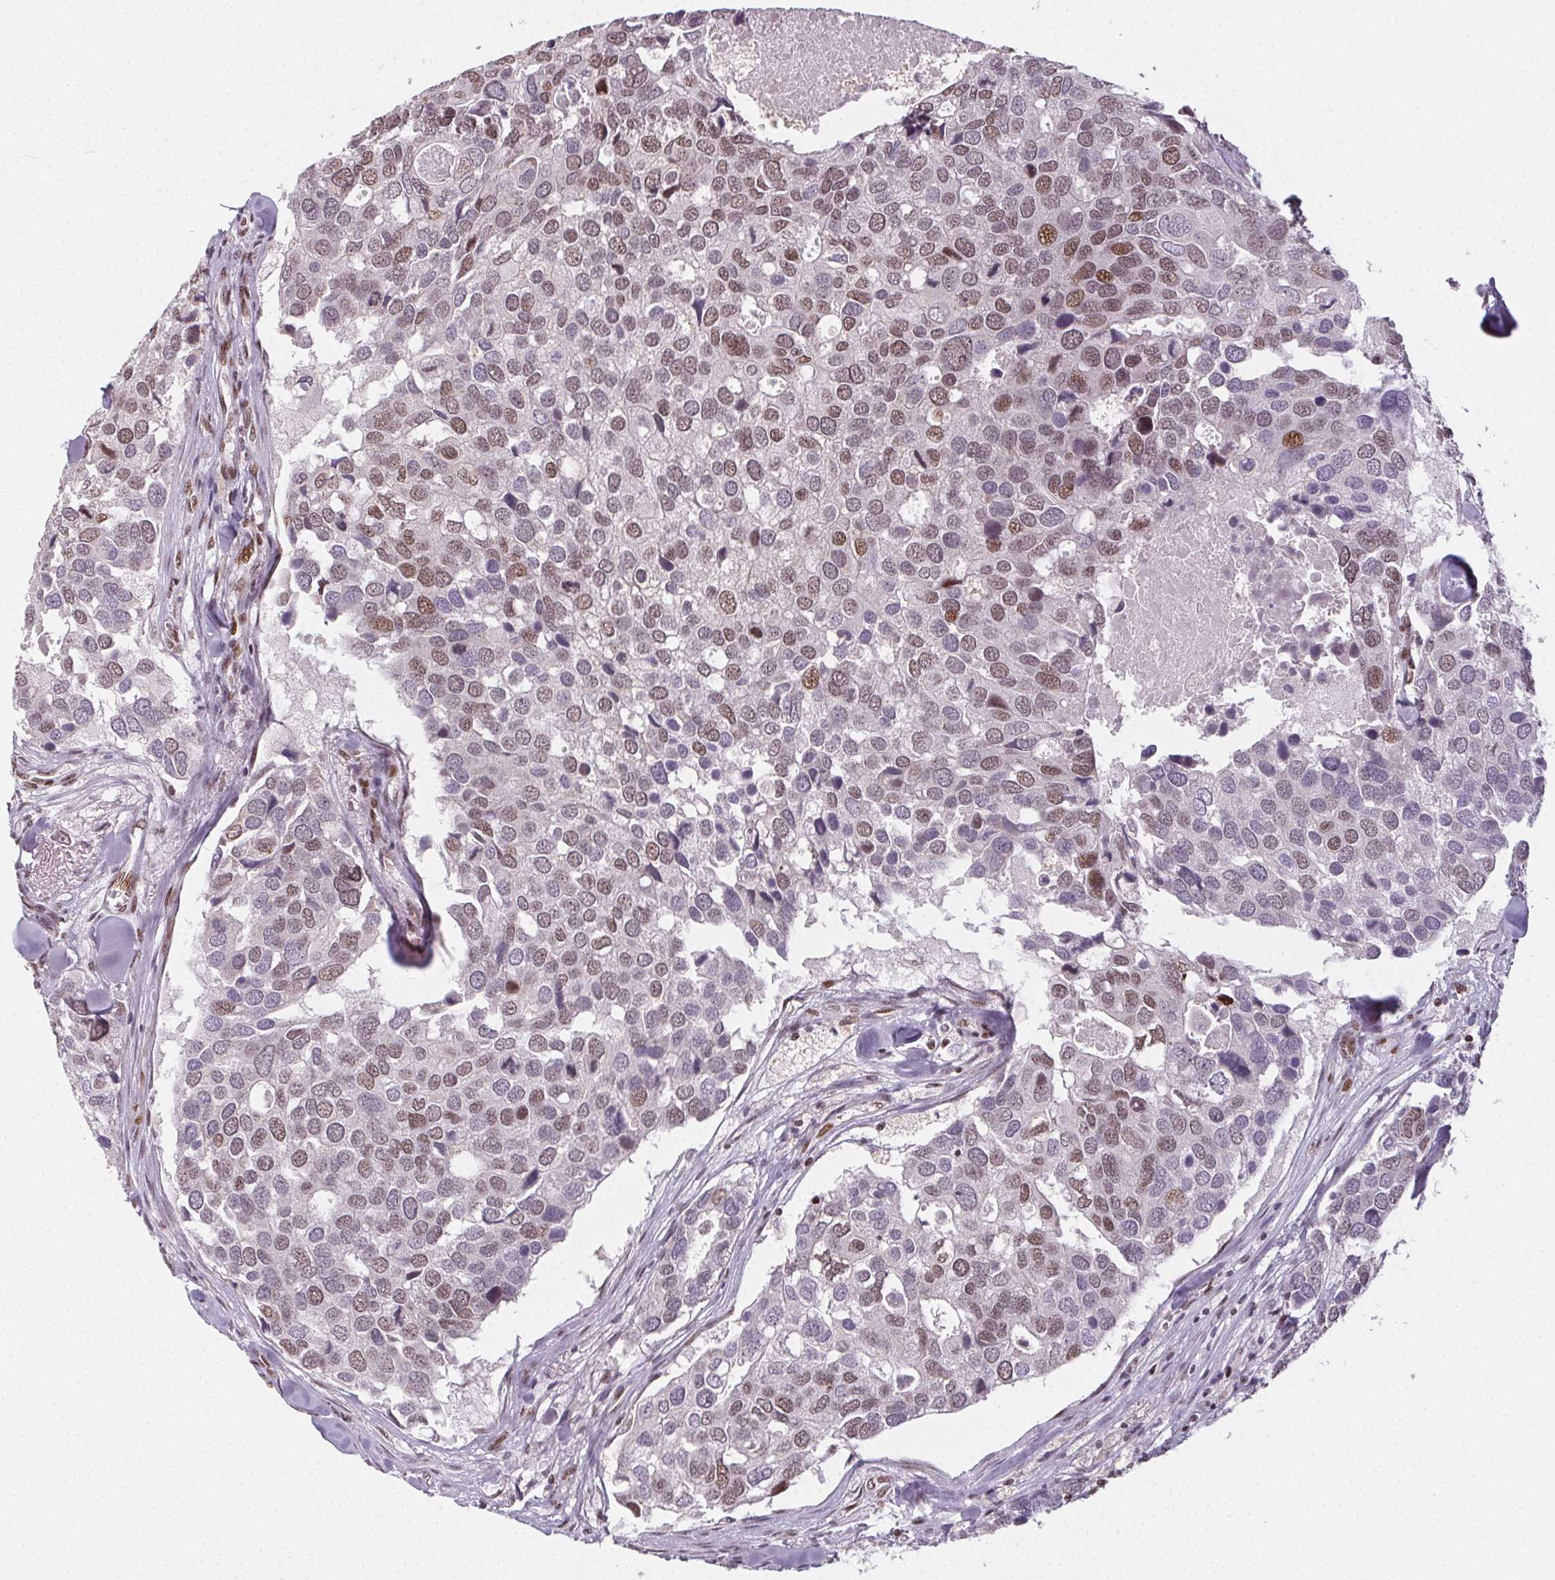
{"staining": {"intensity": "moderate", "quantity": "25%-75%", "location": "nuclear"}, "tissue": "breast cancer", "cell_type": "Tumor cells", "image_type": "cancer", "snomed": [{"axis": "morphology", "description": "Duct carcinoma"}, {"axis": "topography", "description": "Breast"}], "caption": "Immunohistochemical staining of human breast cancer reveals moderate nuclear protein positivity in about 25%-75% of tumor cells.", "gene": "KMT2A", "patient": {"sex": "female", "age": 83}}